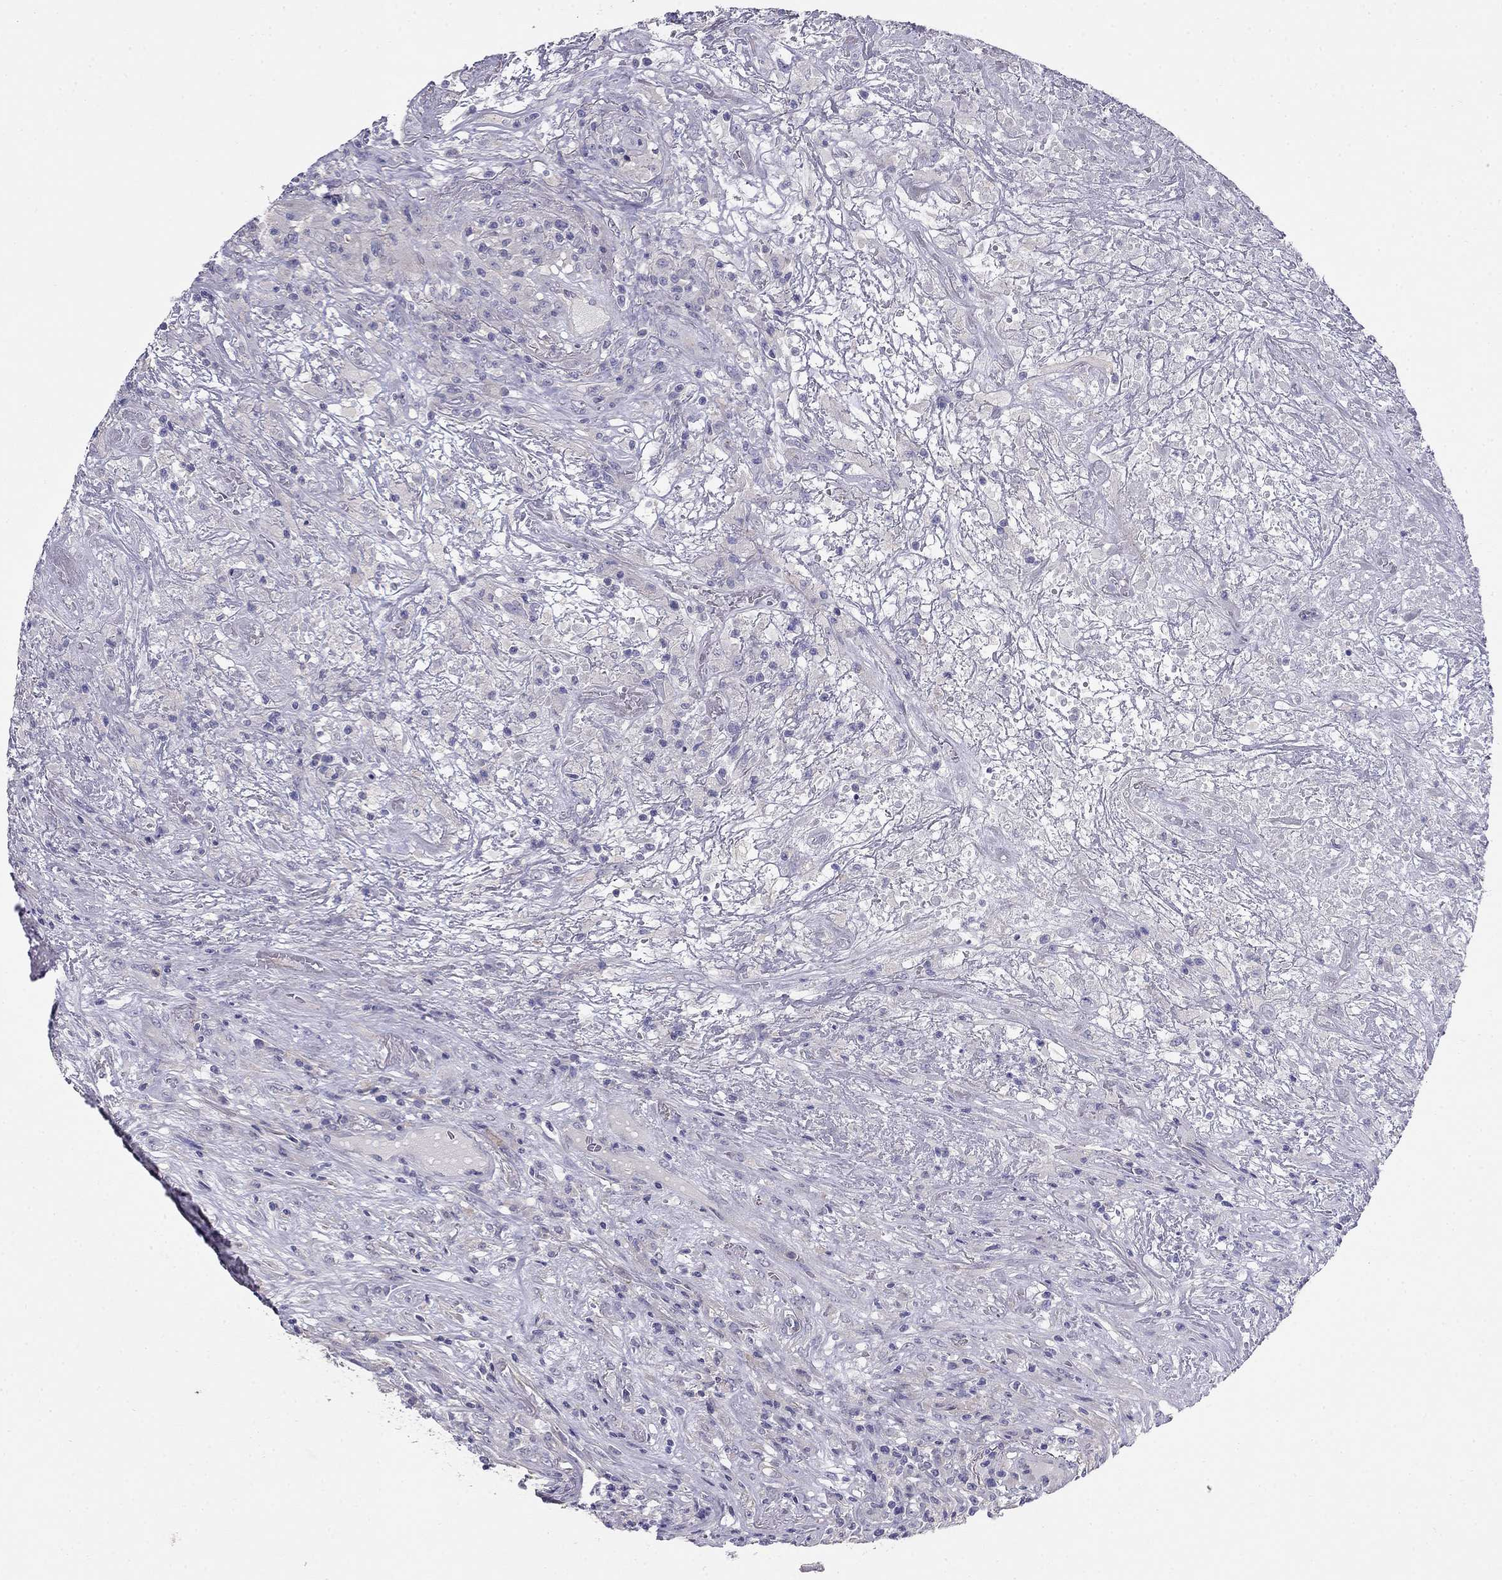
{"staining": {"intensity": "negative", "quantity": "none", "location": "none"}, "tissue": "lymphoma", "cell_type": "Tumor cells", "image_type": "cancer", "snomed": [{"axis": "morphology", "description": "Malignant lymphoma, non-Hodgkin's type, High grade"}, {"axis": "topography", "description": "Lung"}], "caption": "High power microscopy histopathology image of an IHC image of high-grade malignant lymphoma, non-Hodgkin's type, revealing no significant staining in tumor cells.", "gene": "LY6H", "patient": {"sex": "male", "age": 79}}